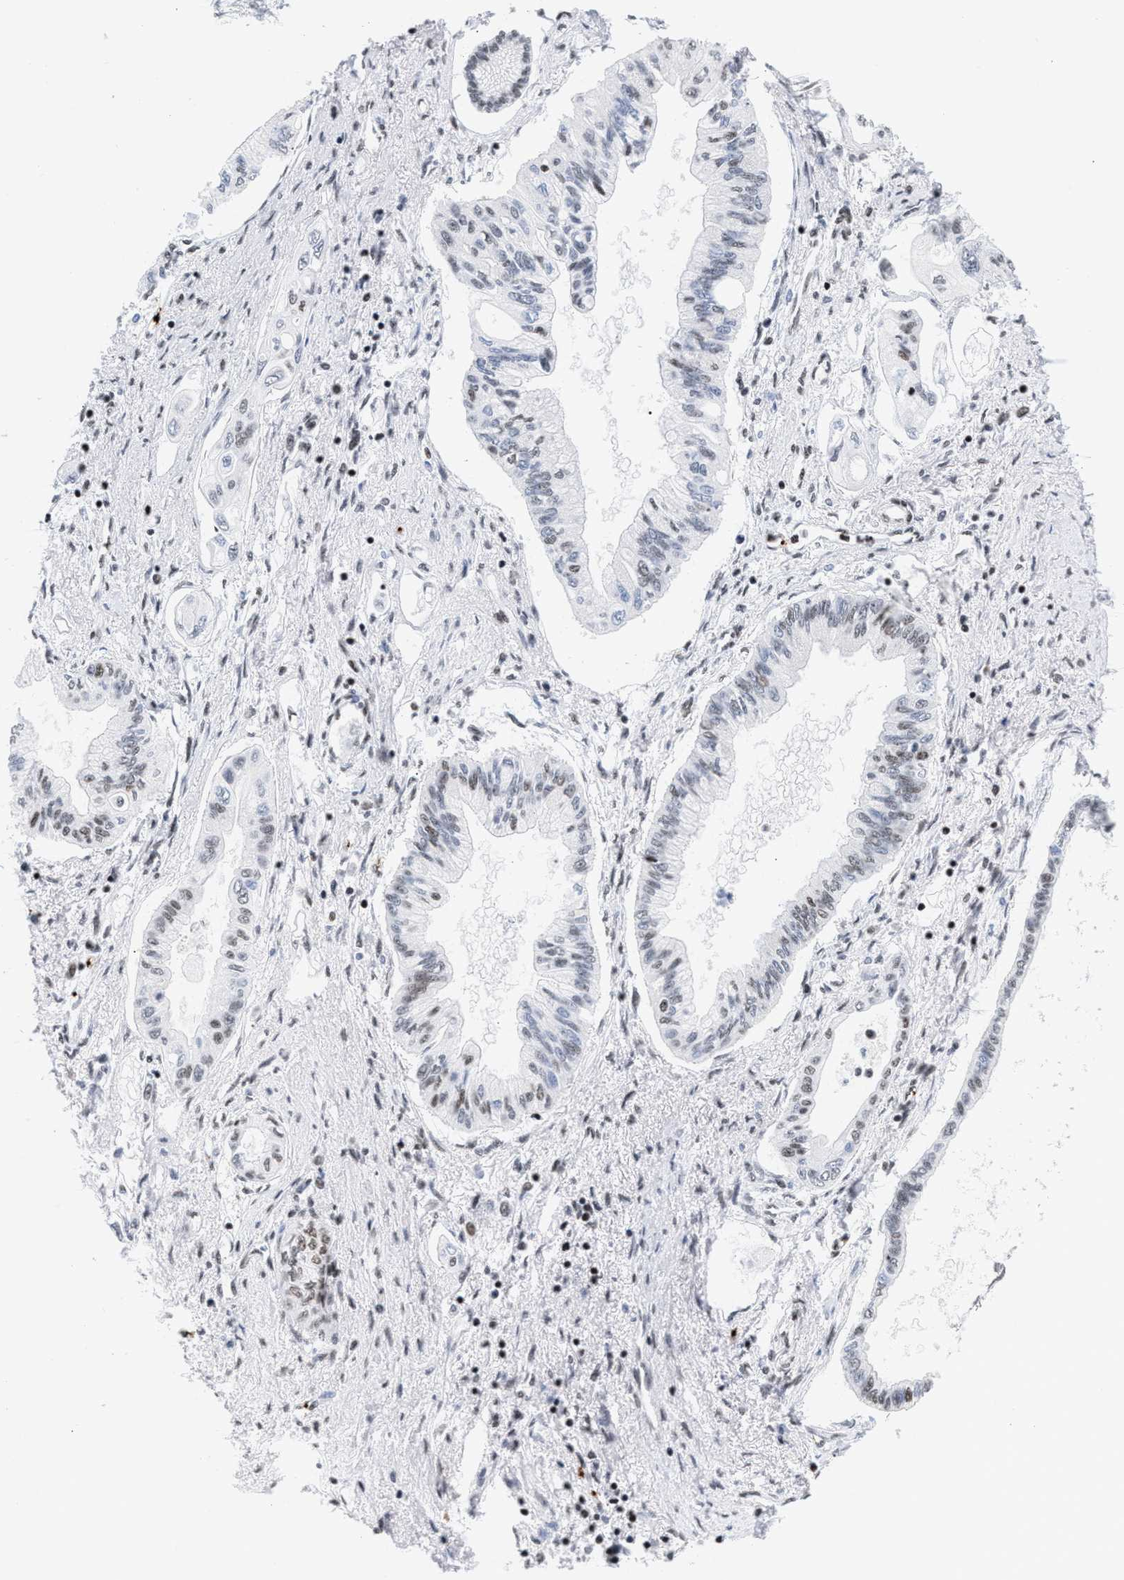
{"staining": {"intensity": "weak", "quantity": "<25%", "location": "nuclear"}, "tissue": "pancreatic cancer", "cell_type": "Tumor cells", "image_type": "cancer", "snomed": [{"axis": "morphology", "description": "Adenocarcinoma, NOS"}, {"axis": "topography", "description": "Pancreas"}], "caption": "Immunohistochemistry histopathology image of neoplastic tissue: adenocarcinoma (pancreatic) stained with DAB (3,3'-diaminobenzidine) demonstrates no significant protein positivity in tumor cells.", "gene": "RAD21", "patient": {"sex": "female", "age": 77}}